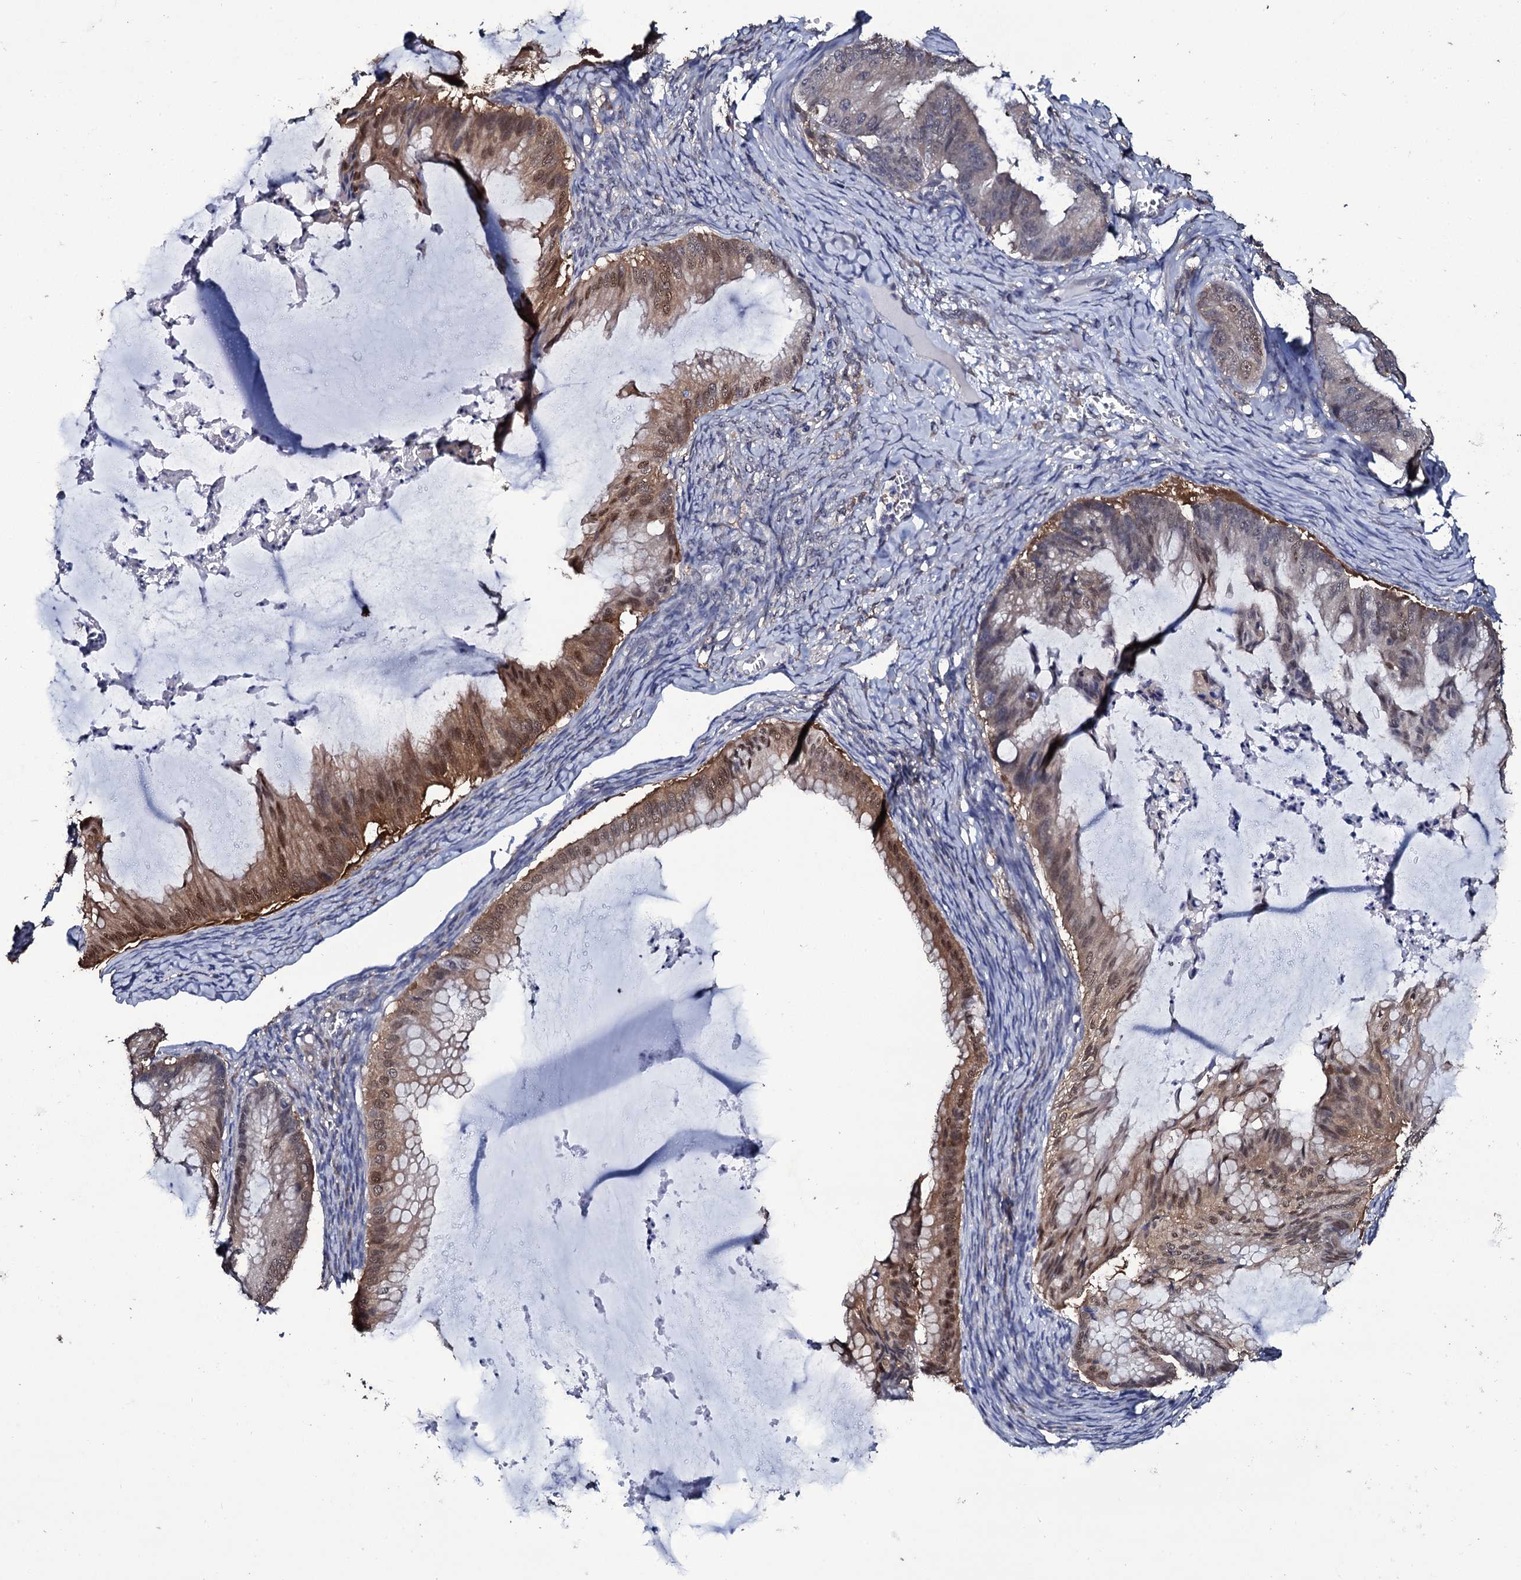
{"staining": {"intensity": "moderate", "quantity": ">75%", "location": "cytoplasmic/membranous,nuclear"}, "tissue": "ovarian cancer", "cell_type": "Tumor cells", "image_type": "cancer", "snomed": [{"axis": "morphology", "description": "Cystadenocarcinoma, mucinous, NOS"}, {"axis": "topography", "description": "Ovary"}], "caption": "Moderate cytoplasmic/membranous and nuclear staining for a protein is seen in approximately >75% of tumor cells of ovarian cancer using IHC.", "gene": "CRYL1", "patient": {"sex": "female", "age": 71}}